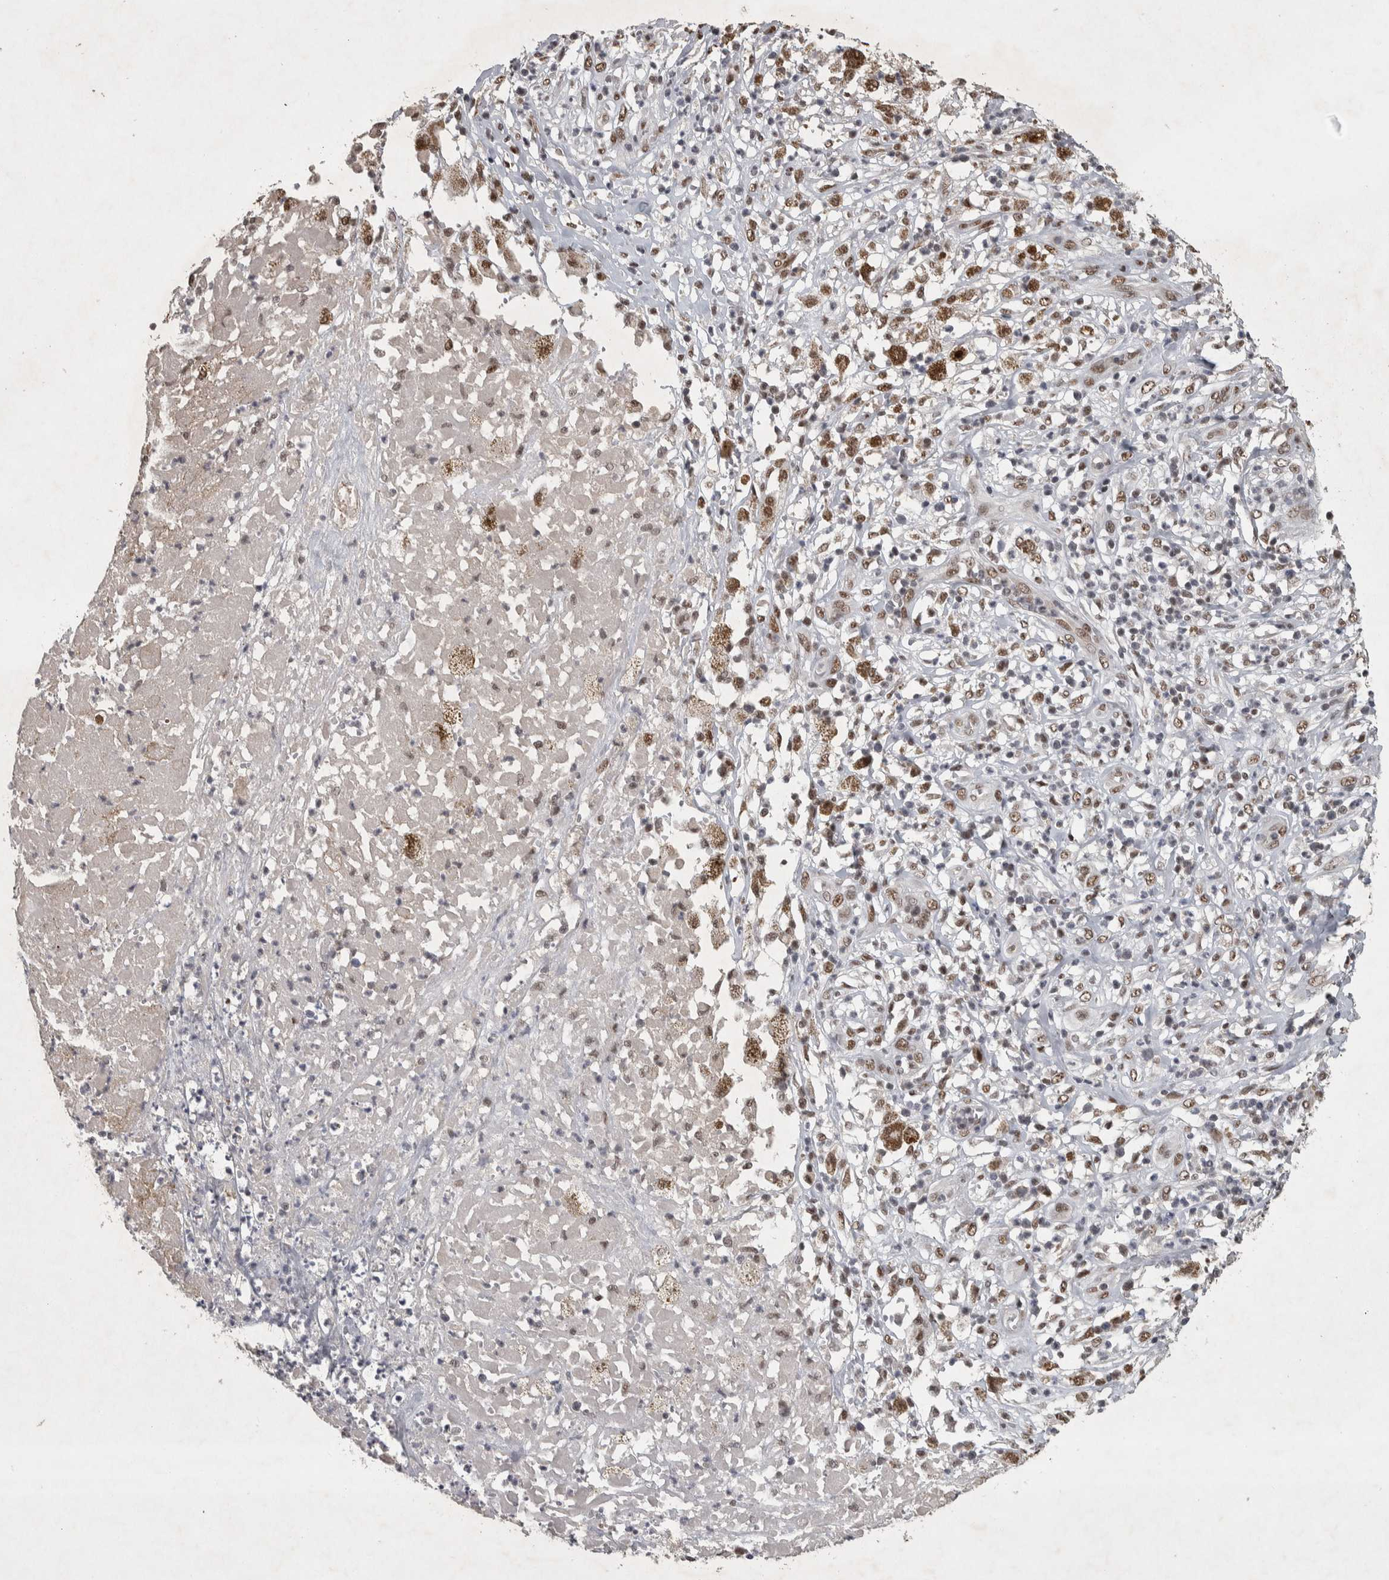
{"staining": {"intensity": "moderate", "quantity": ">75%", "location": "nuclear"}, "tissue": "melanoma", "cell_type": "Tumor cells", "image_type": "cancer", "snomed": [{"axis": "morphology", "description": "Necrosis, NOS"}, {"axis": "morphology", "description": "Malignant melanoma, NOS"}, {"axis": "topography", "description": "Skin"}], "caption": "DAB immunohistochemical staining of human malignant melanoma reveals moderate nuclear protein positivity in approximately >75% of tumor cells.", "gene": "DDX42", "patient": {"sex": "female", "age": 87}}